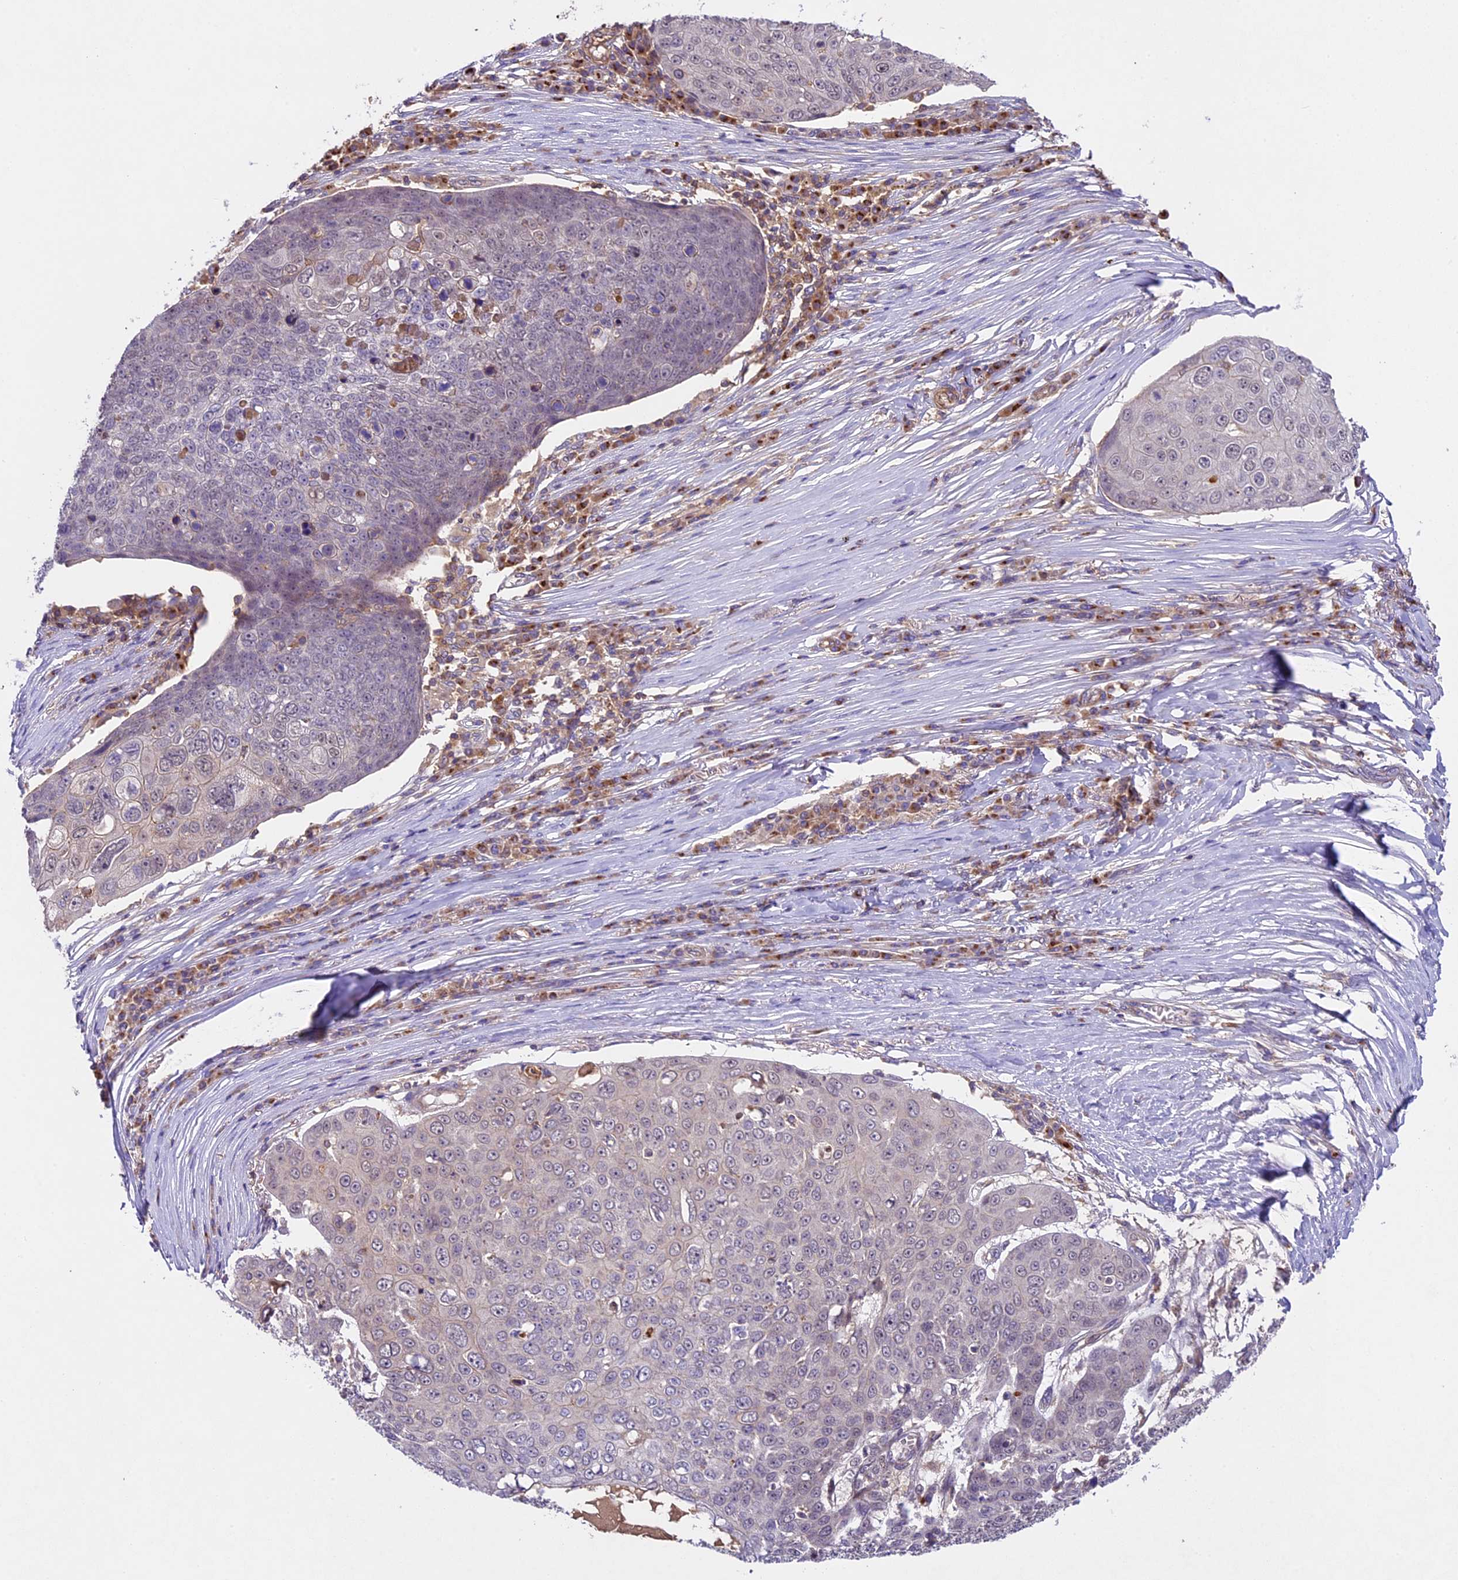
{"staining": {"intensity": "negative", "quantity": "none", "location": "none"}, "tissue": "skin cancer", "cell_type": "Tumor cells", "image_type": "cancer", "snomed": [{"axis": "morphology", "description": "Squamous cell carcinoma, NOS"}, {"axis": "topography", "description": "Skin"}], "caption": "This is an immunohistochemistry photomicrograph of squamous cell carcinoma (skin). There is no expression in tumor cells.", "gene": "TBC1D1", "patient": {"sex": "male", "age": 71}}